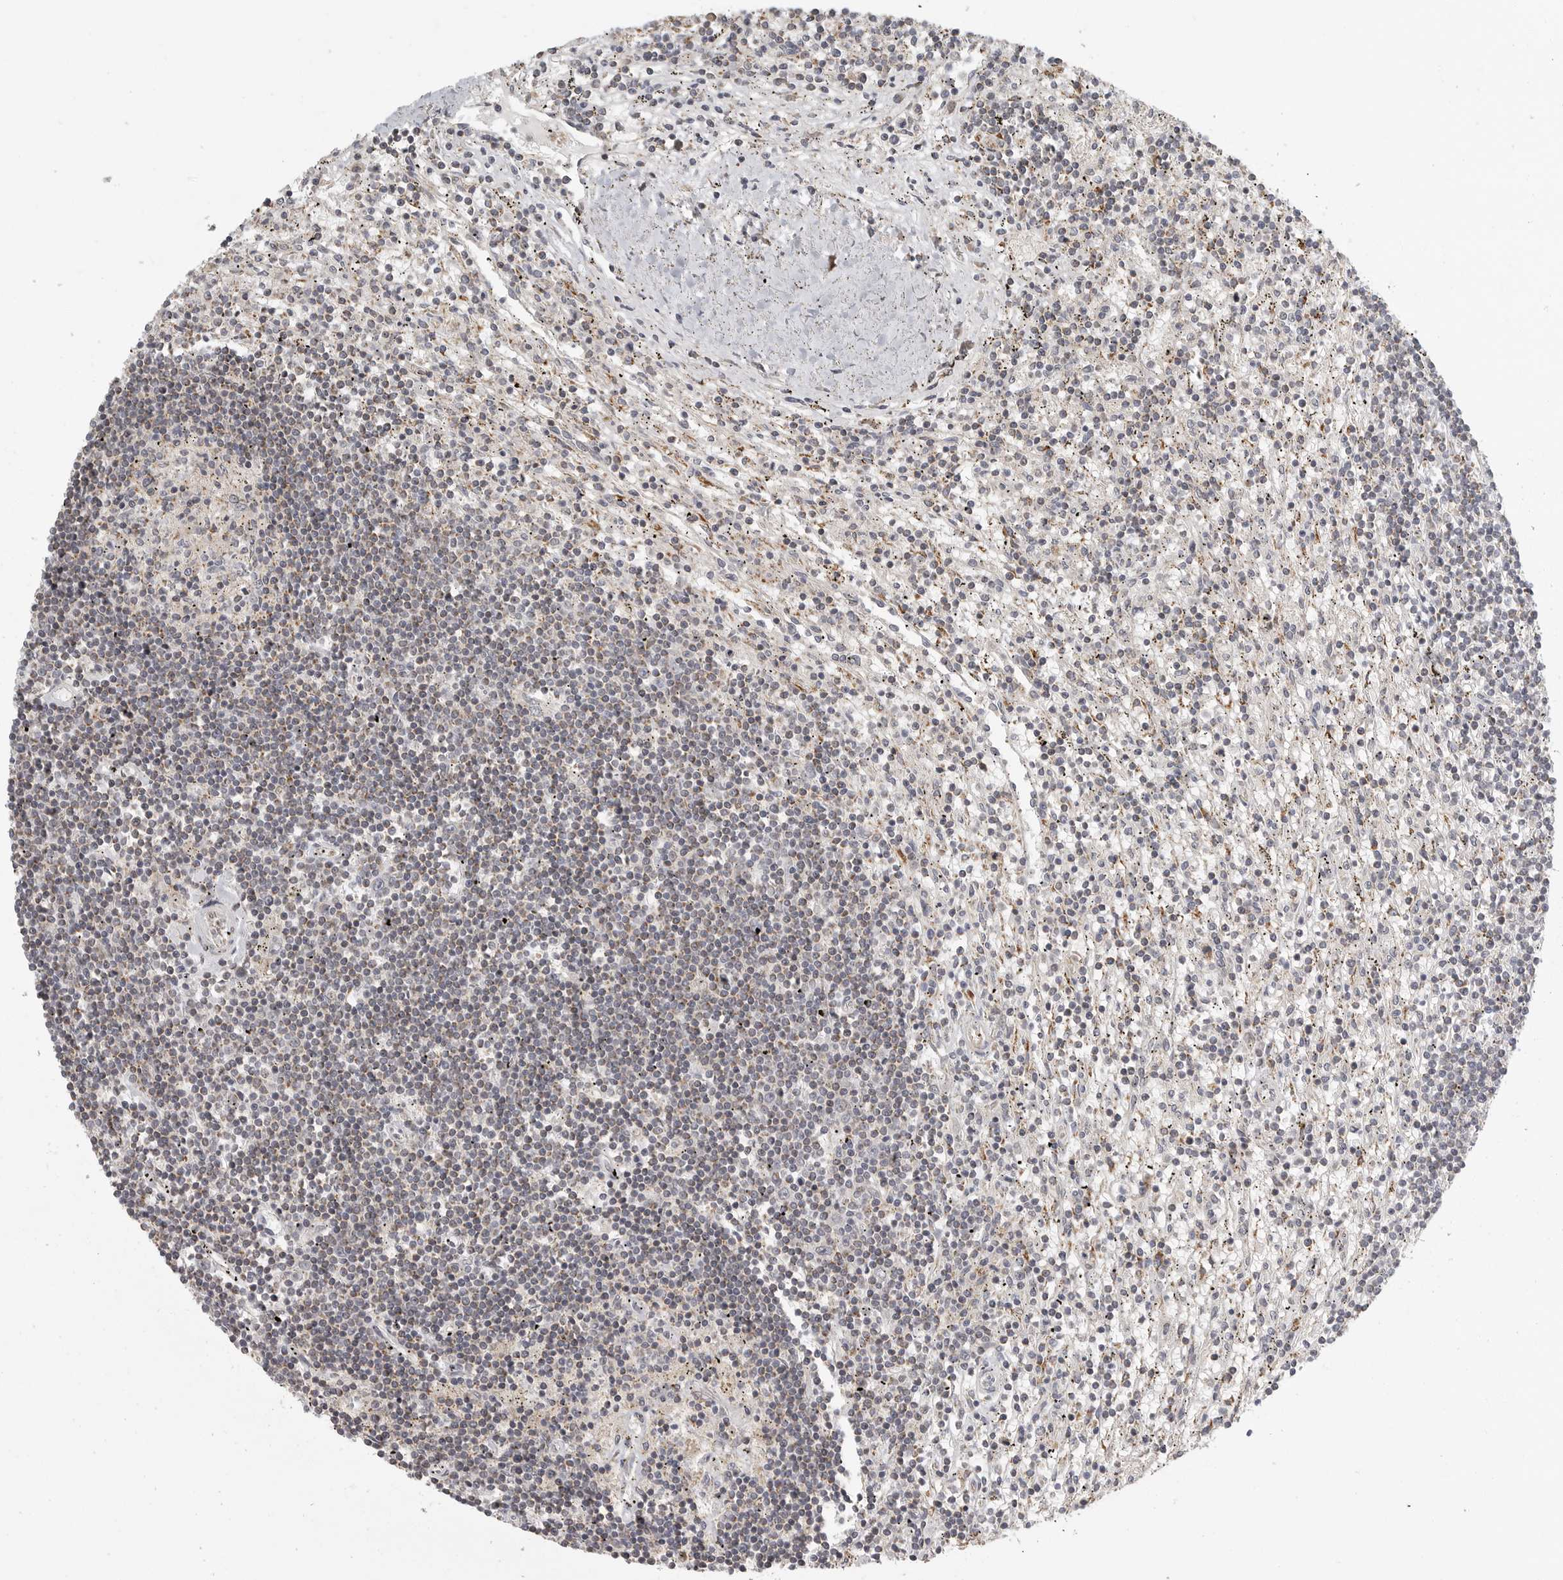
{"staining": {"intensity": "negative", "quantity": "none", "location": "none"}, "tissue": "lymphoma", "cell_type": "Tumor cells", "image_type": "cancer", "snomed": [{"axis": "morphology", "description": "Malignant lymphoma, non-Hodgkin's type, Low grade"}, {"axis": "topography", "description": "Spleen"}], "caption": "IHC photomicrograph of neoplastic tissue: human malignant lymphoma, non-Hodgkin's type (low-grade) stained with DAB (3,3'-diaminobenzidine) exhibits no significant protein staining in tumor cells. (DAB immunohistochemistry (IHC) with hematoxylin counter stain).", "gene": "RXFP3", "patient": {"sex": "male", "age": 76}}